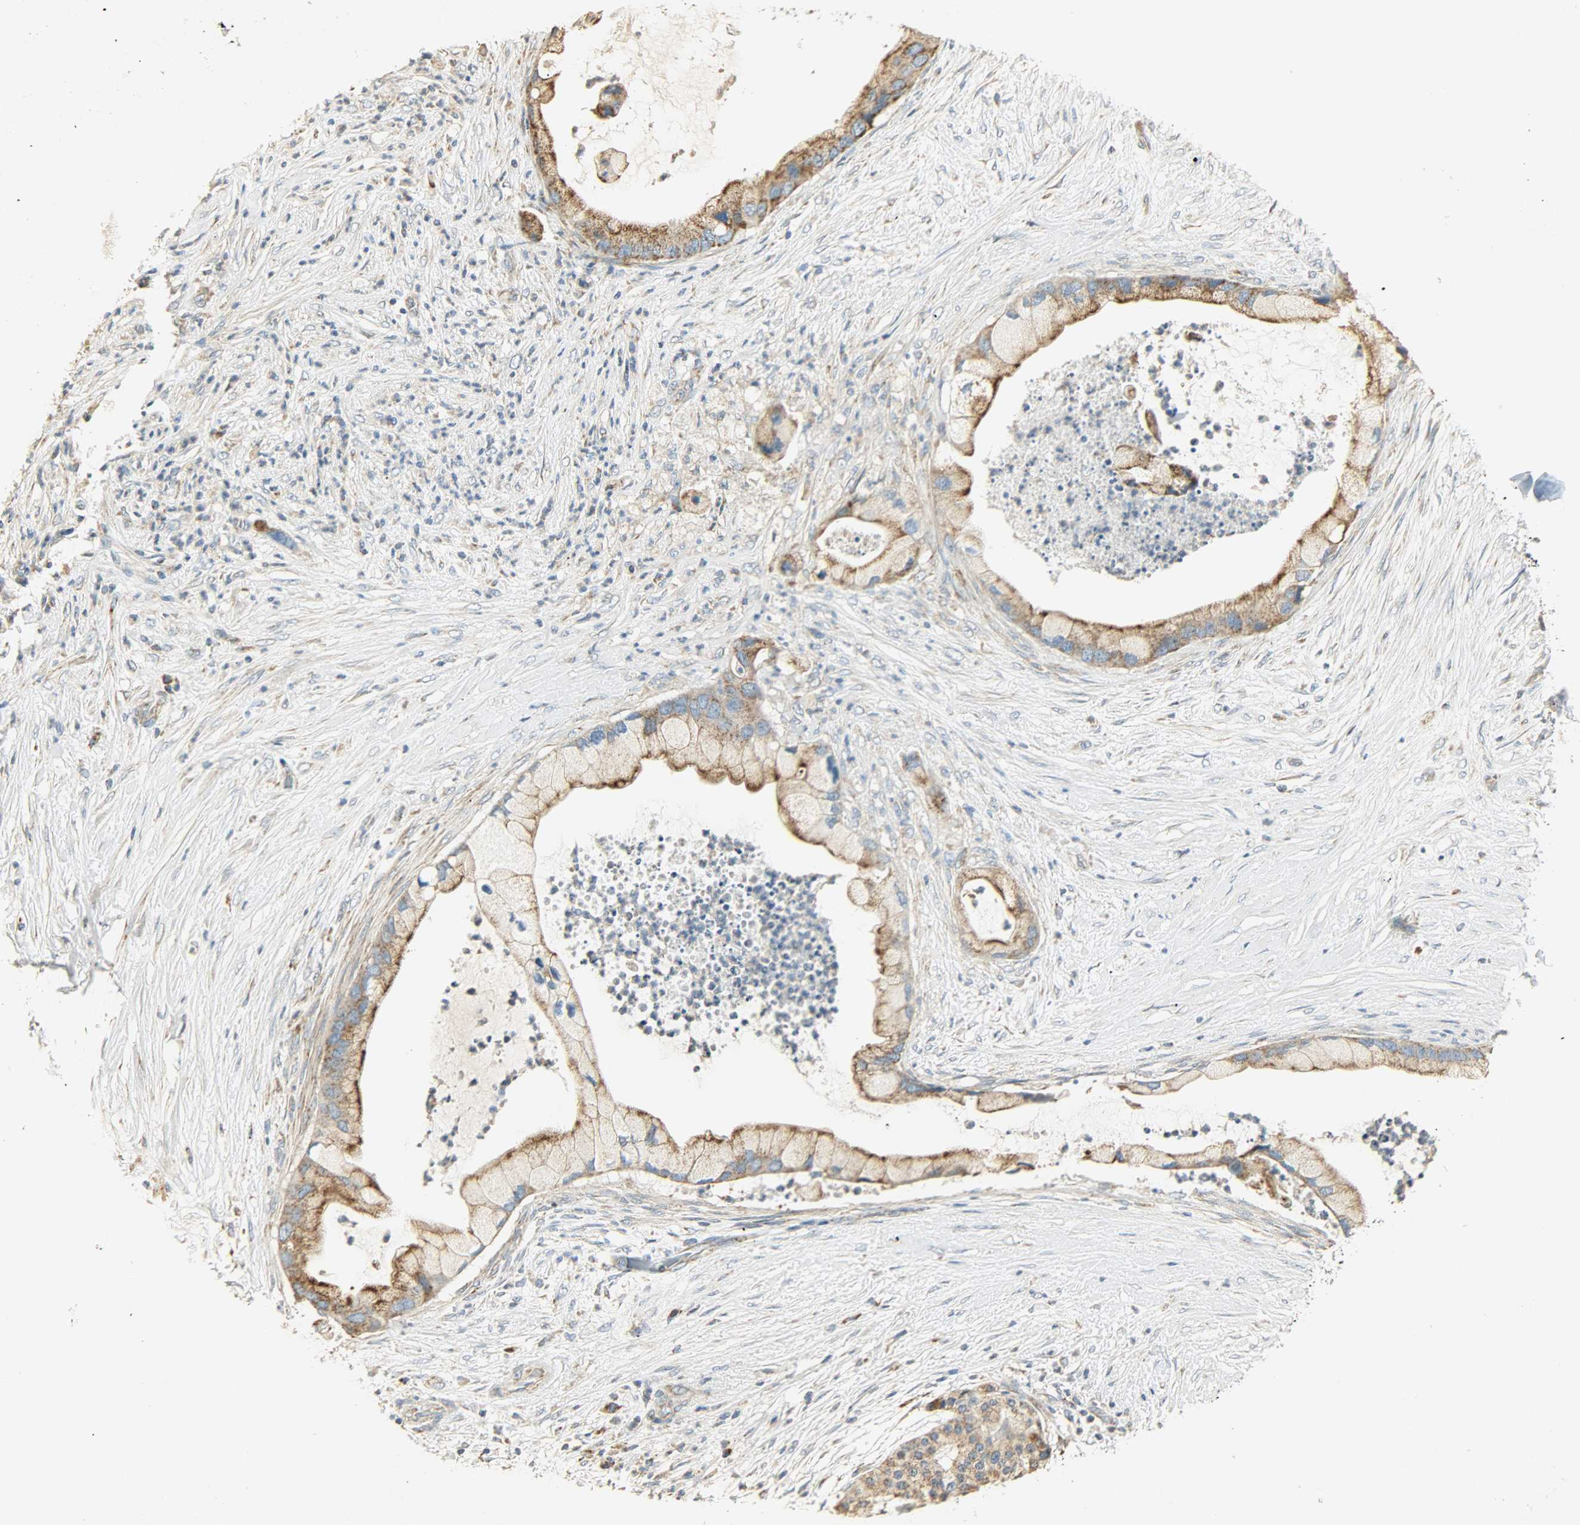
{"staining": {"intensity": "moderate", "quantity": ">75%", "location": "cytoplasmic/membranous"}, "tissue": "pancreatic cancer", "cell_type": "Tumor cells", "image_type": "cancer", "snomed": [{"axis": "morphology", "description": "Adenocarcinoma, NOS"}, {"axis": "topography", "description": "Pancreas"}], "caption": "The immunohistochemical stain shows moderate cytoplasmic/membranous staining in tumor cells of pancreatic adenocarcinoma tissue.", "gene": "NNT", "patient": {"sex": "female", "age": 59}}